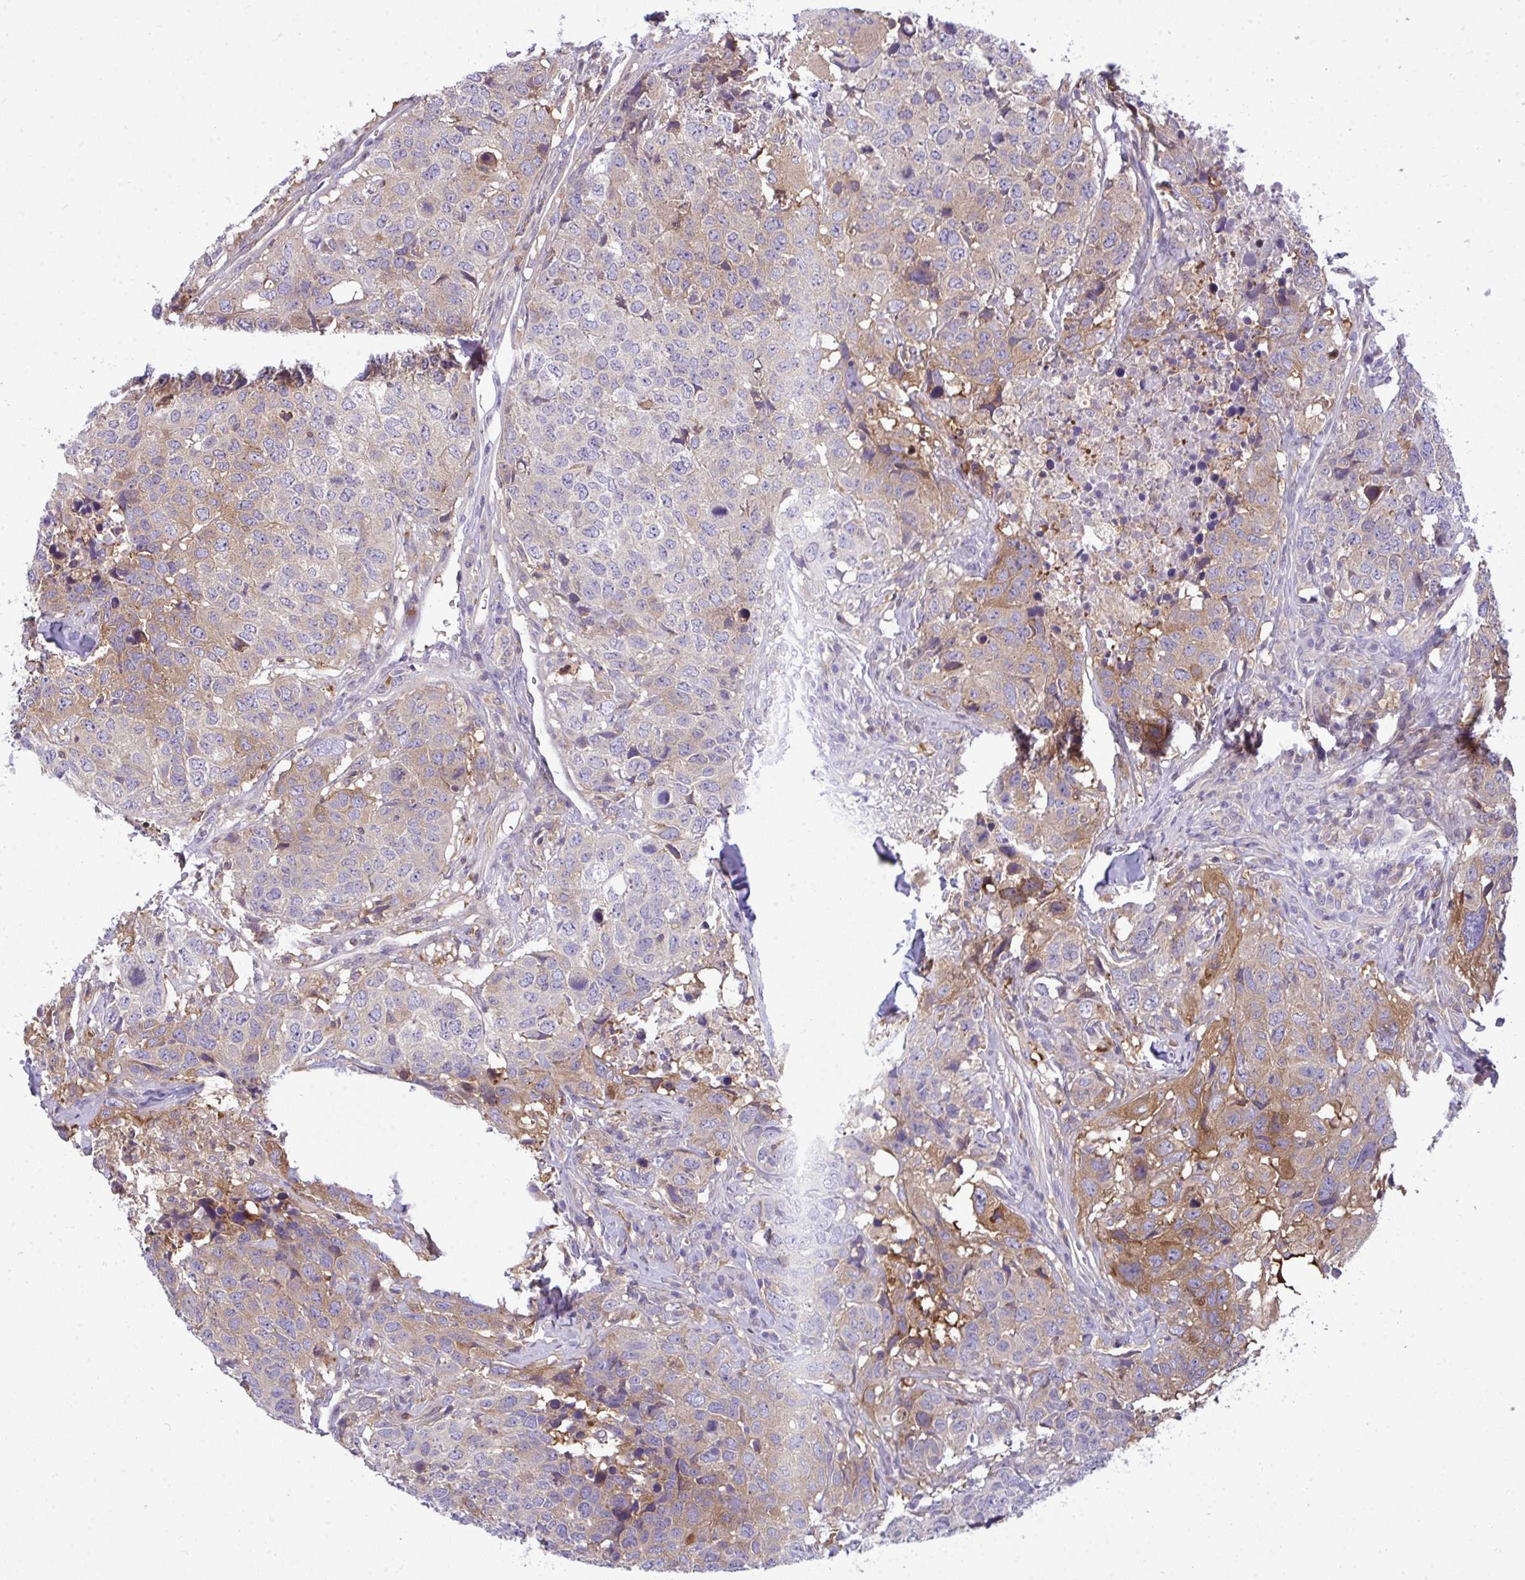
{"staining": {"intensity": "moderate", "quantity": "<25%", "location": "cytoplasmic/membranous"}, "tissue": "head and neck cancer", "cell_type": "Tumor cells", "image_type": "cancer", "snomed": [{"axis": "morphology", "description": "Normal tissue, NOS"}, {"axis": "morphology", "description": "Squamous cell carcinoma, NOS"}, {"axis": "topography", "description": "Skeletal muscle"}, {"axis": "topography", "description": "Vascular tissue"}, {"axis": "topography", "description": "Peripheral nerve tissue"}, {"axis": "topography", "description": "Head-Neck"}], "caption": "Protein expression analysis of human head and neck squamous cell carcinoma reveals moderate cytoplasmic/membranous staining in about <25% of tumor cells.", "gene": "SLC30A6", "patient": {"sex": "male", "age": 66}}